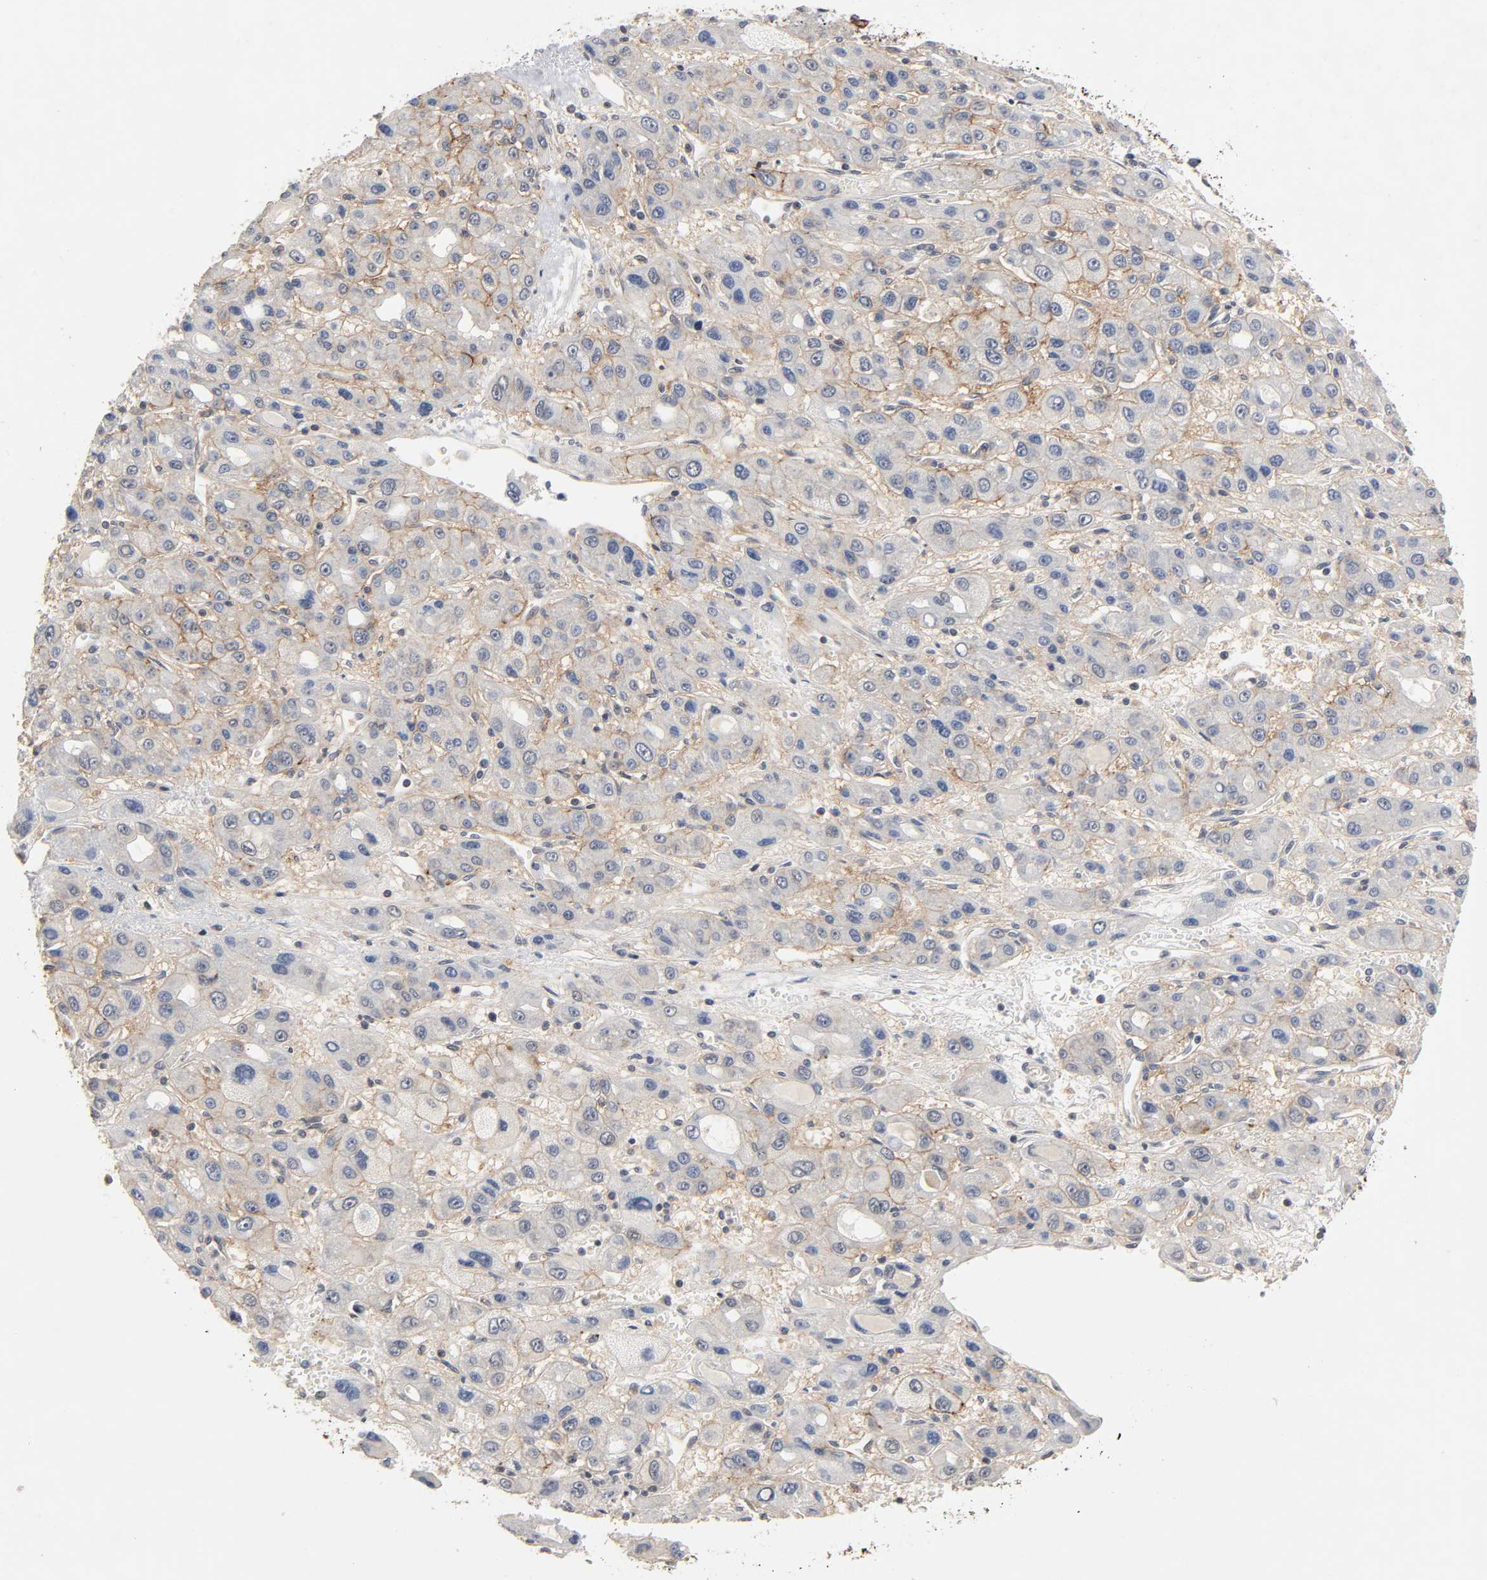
{"staining": {"intensity": "moderate", "quantity": "<25%", "location": "cytoplasmic/membranous"}, "tissue": "liver cancer", "cell_type": "Tumor cells", "image_type": "cancer", "snomed": [{"axis": "morphology", "description": "Carcinoma, Hepatocellular, NOS"}, {"axis": "topography", "description": "Liver"}], "caption": "Immunohistochemical staining of human liver cancer (hepatocellular carcinoma) displays moderate cytoplasmic/membranous protein expression in approximately <25% of tumor cells. The staining is performed using DAB brown chromogen to label protein expression. The nuclei are counter-stained blue using hematoxylin.", "gene": "HTR1E", "patient": {"sex": "male", "age": 55}}